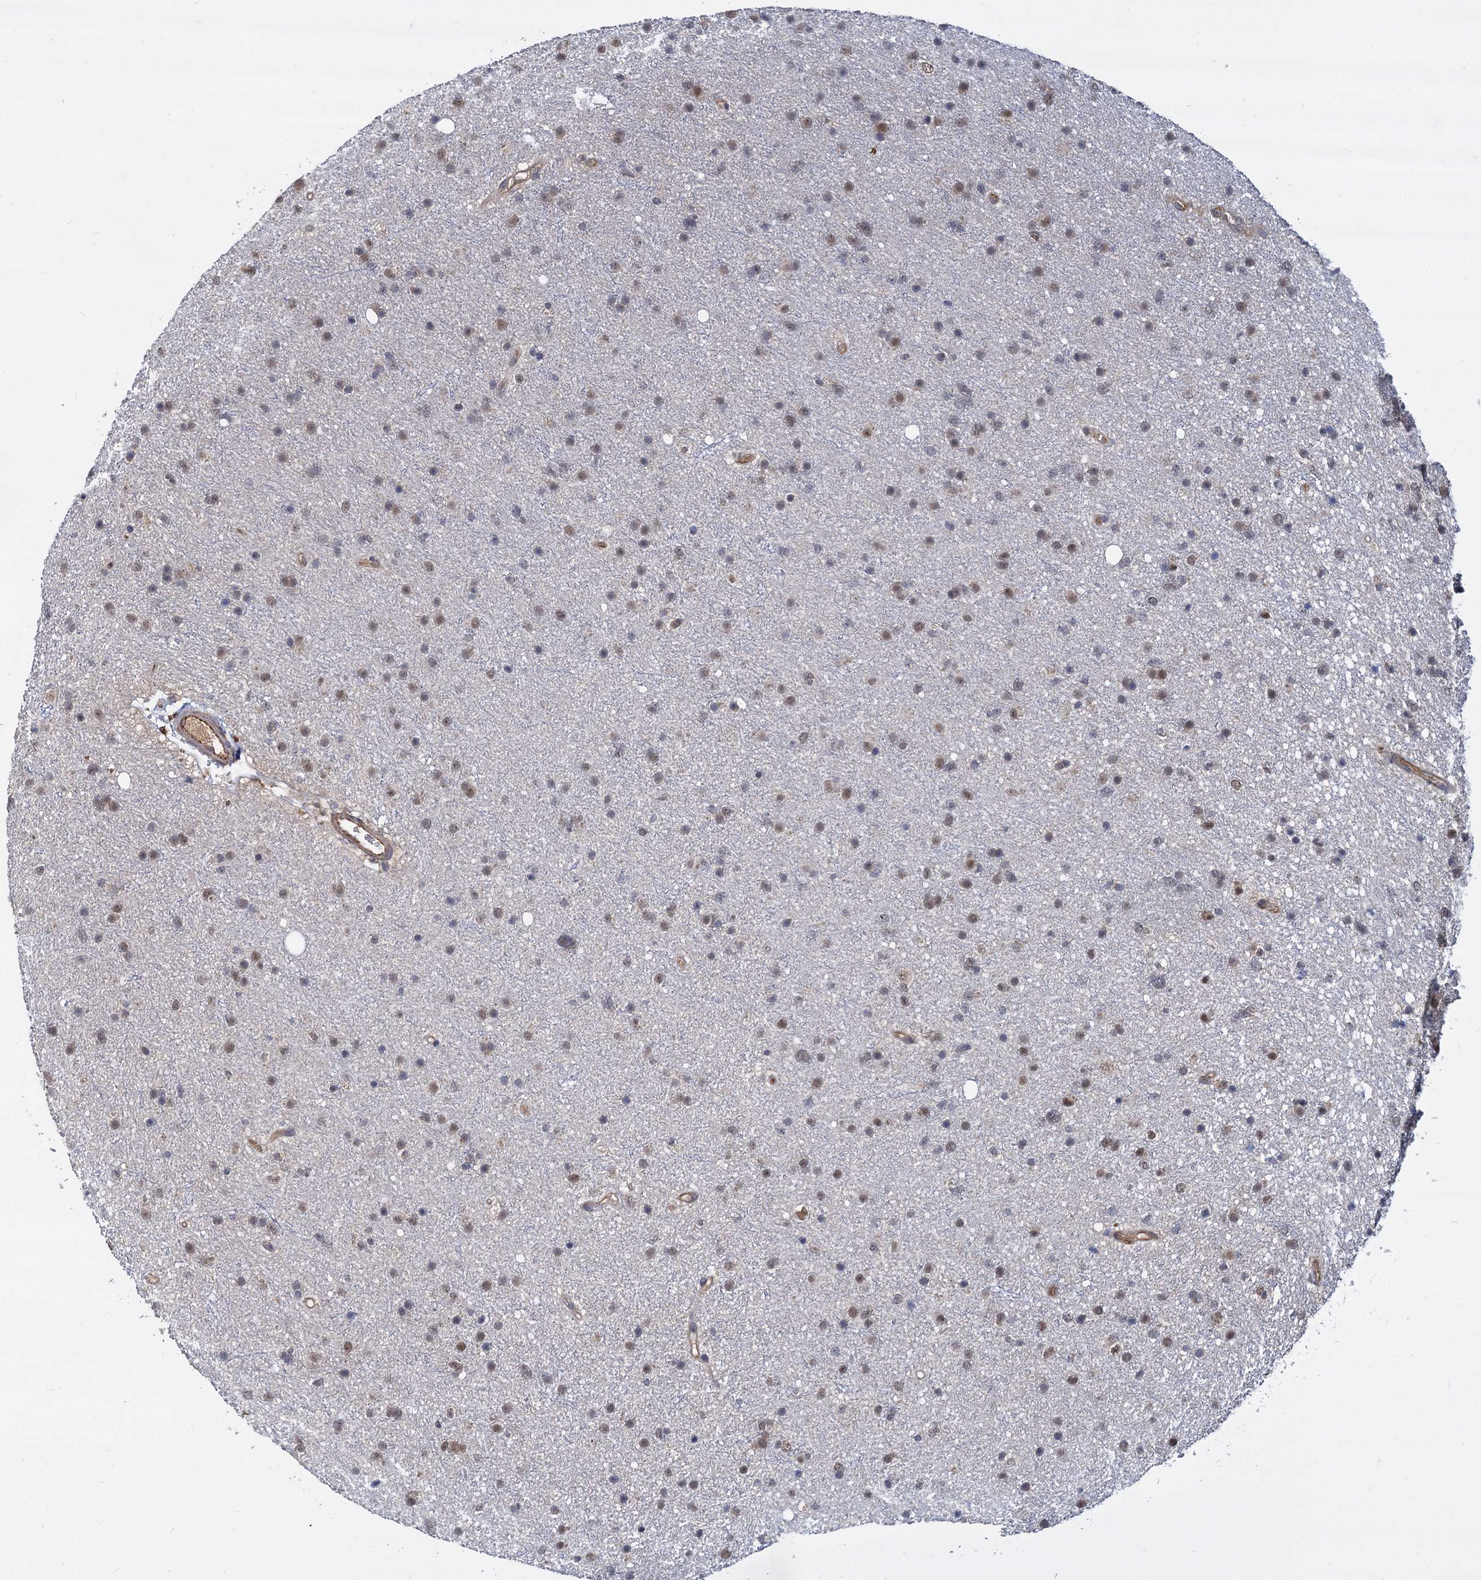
{"staining": {"intensity": "weak", "quantity": "<25%", "location": "nuclear"}, "tissue": "glioma", "cell_type": "Tumor cells", "image_type": "cancer", "snomed": [{"axis": "morphology", "description": "Glioma, malignant, Low grade"}, {"axis": "topography", "description": "Cerebral cortex"}], "caption": "IHC photomicrograph of neoplastic tissue: human glioma stained with DAB (3,3'-diaminobenzidine) exhibits no significant protein staining in tumor cells.", "gene": "PSMD4", "patient": {"sex": "female", "age": 39}}